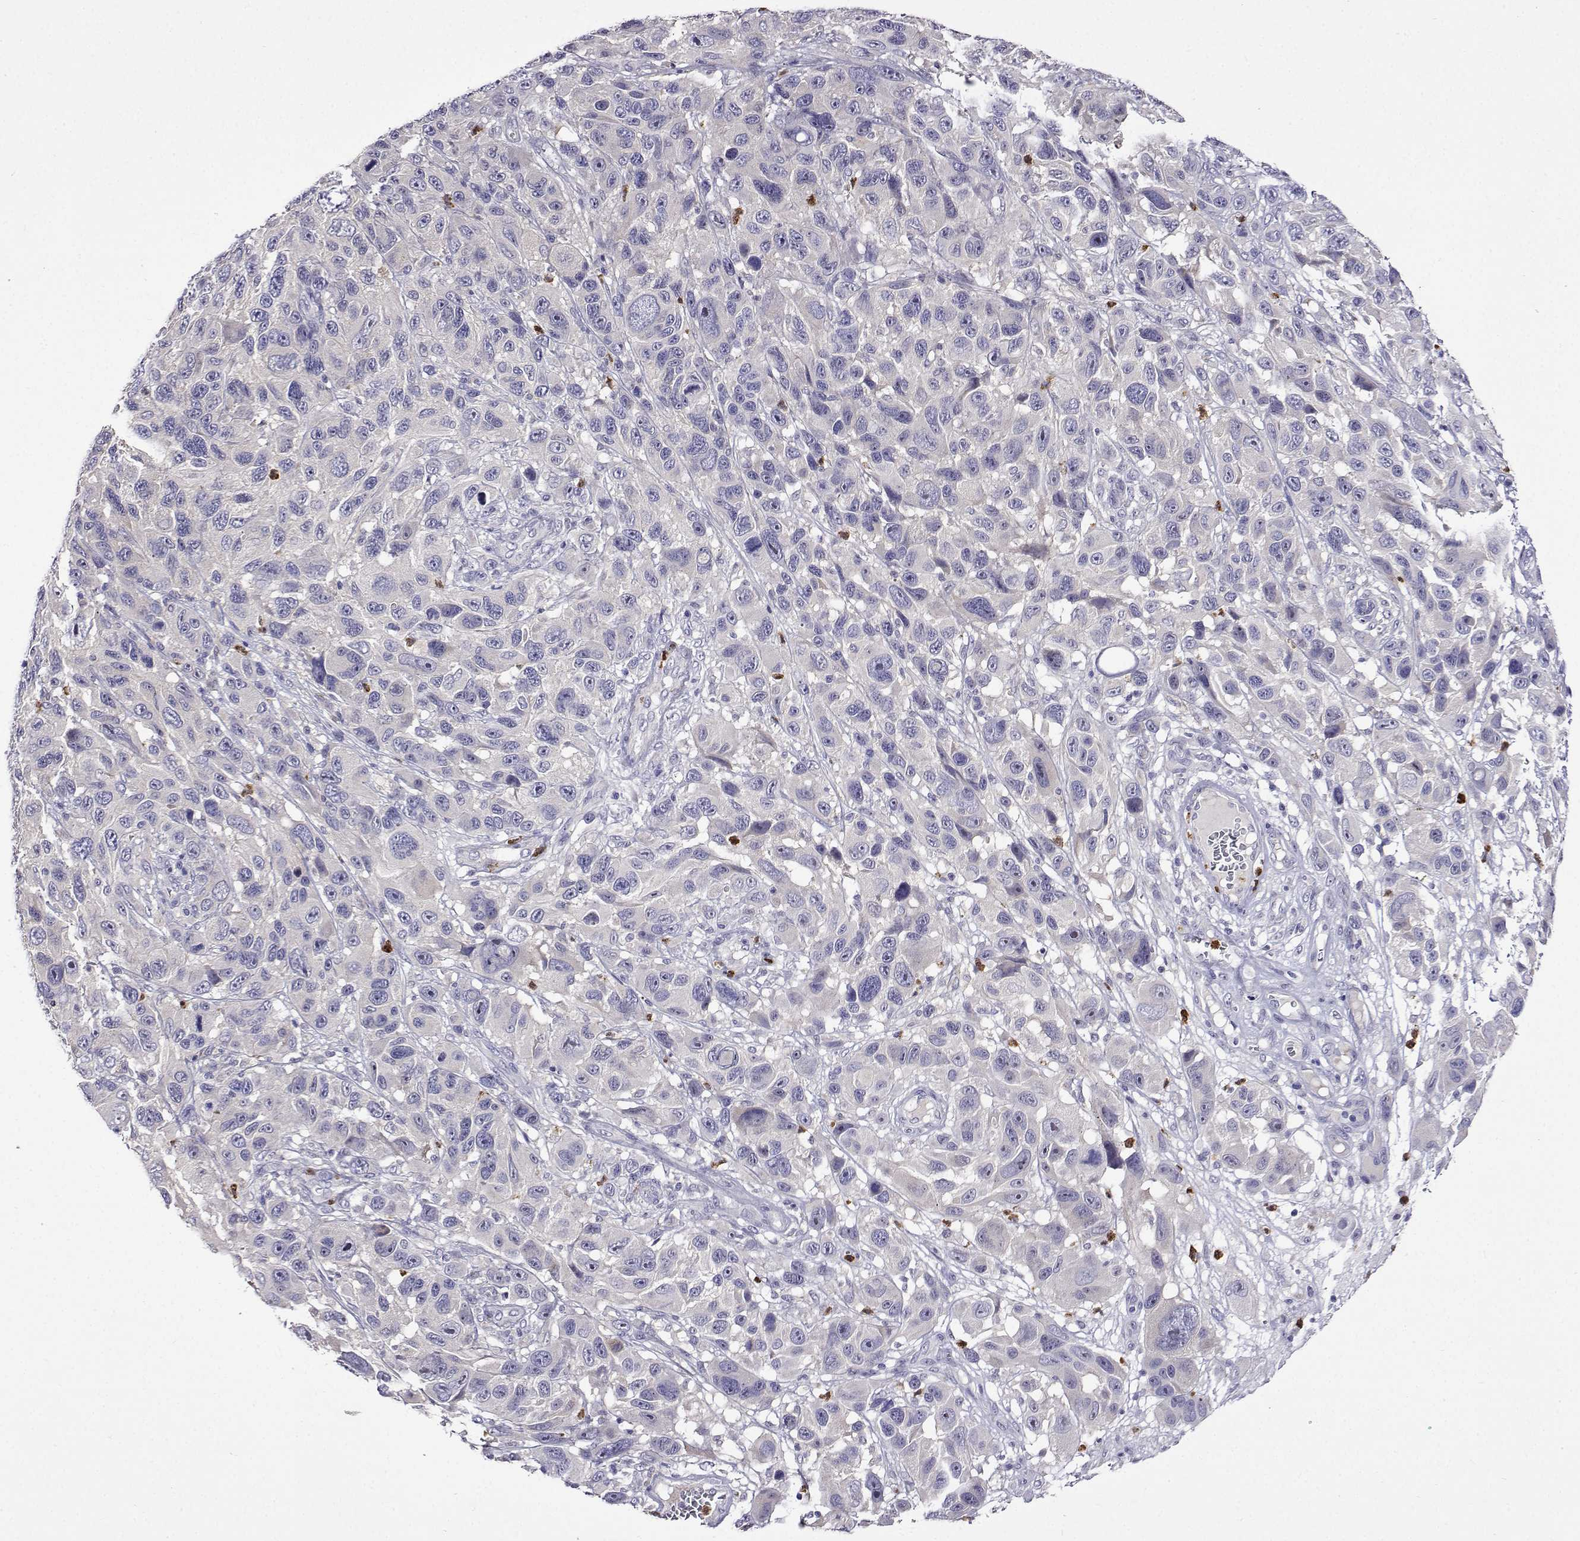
{"staining": {"intensity": "negative", "quantity": "none", "location": "none"}, "tissue": "melanoma", "cell_type": "Tumor cells", "image_type": "cancer", "snomed": [{"axis": "morphology", "description": "Malignant melanoma, NOS"}, {"axis": "topography", "description": "Skin"}], "caption": "This is an immunohistochemistry (IHC) image of malignant melanoma. There is no positivity in tumor cells.", "gene": "SULT2A1", "patient": {"sex": "male", "age": 53}}